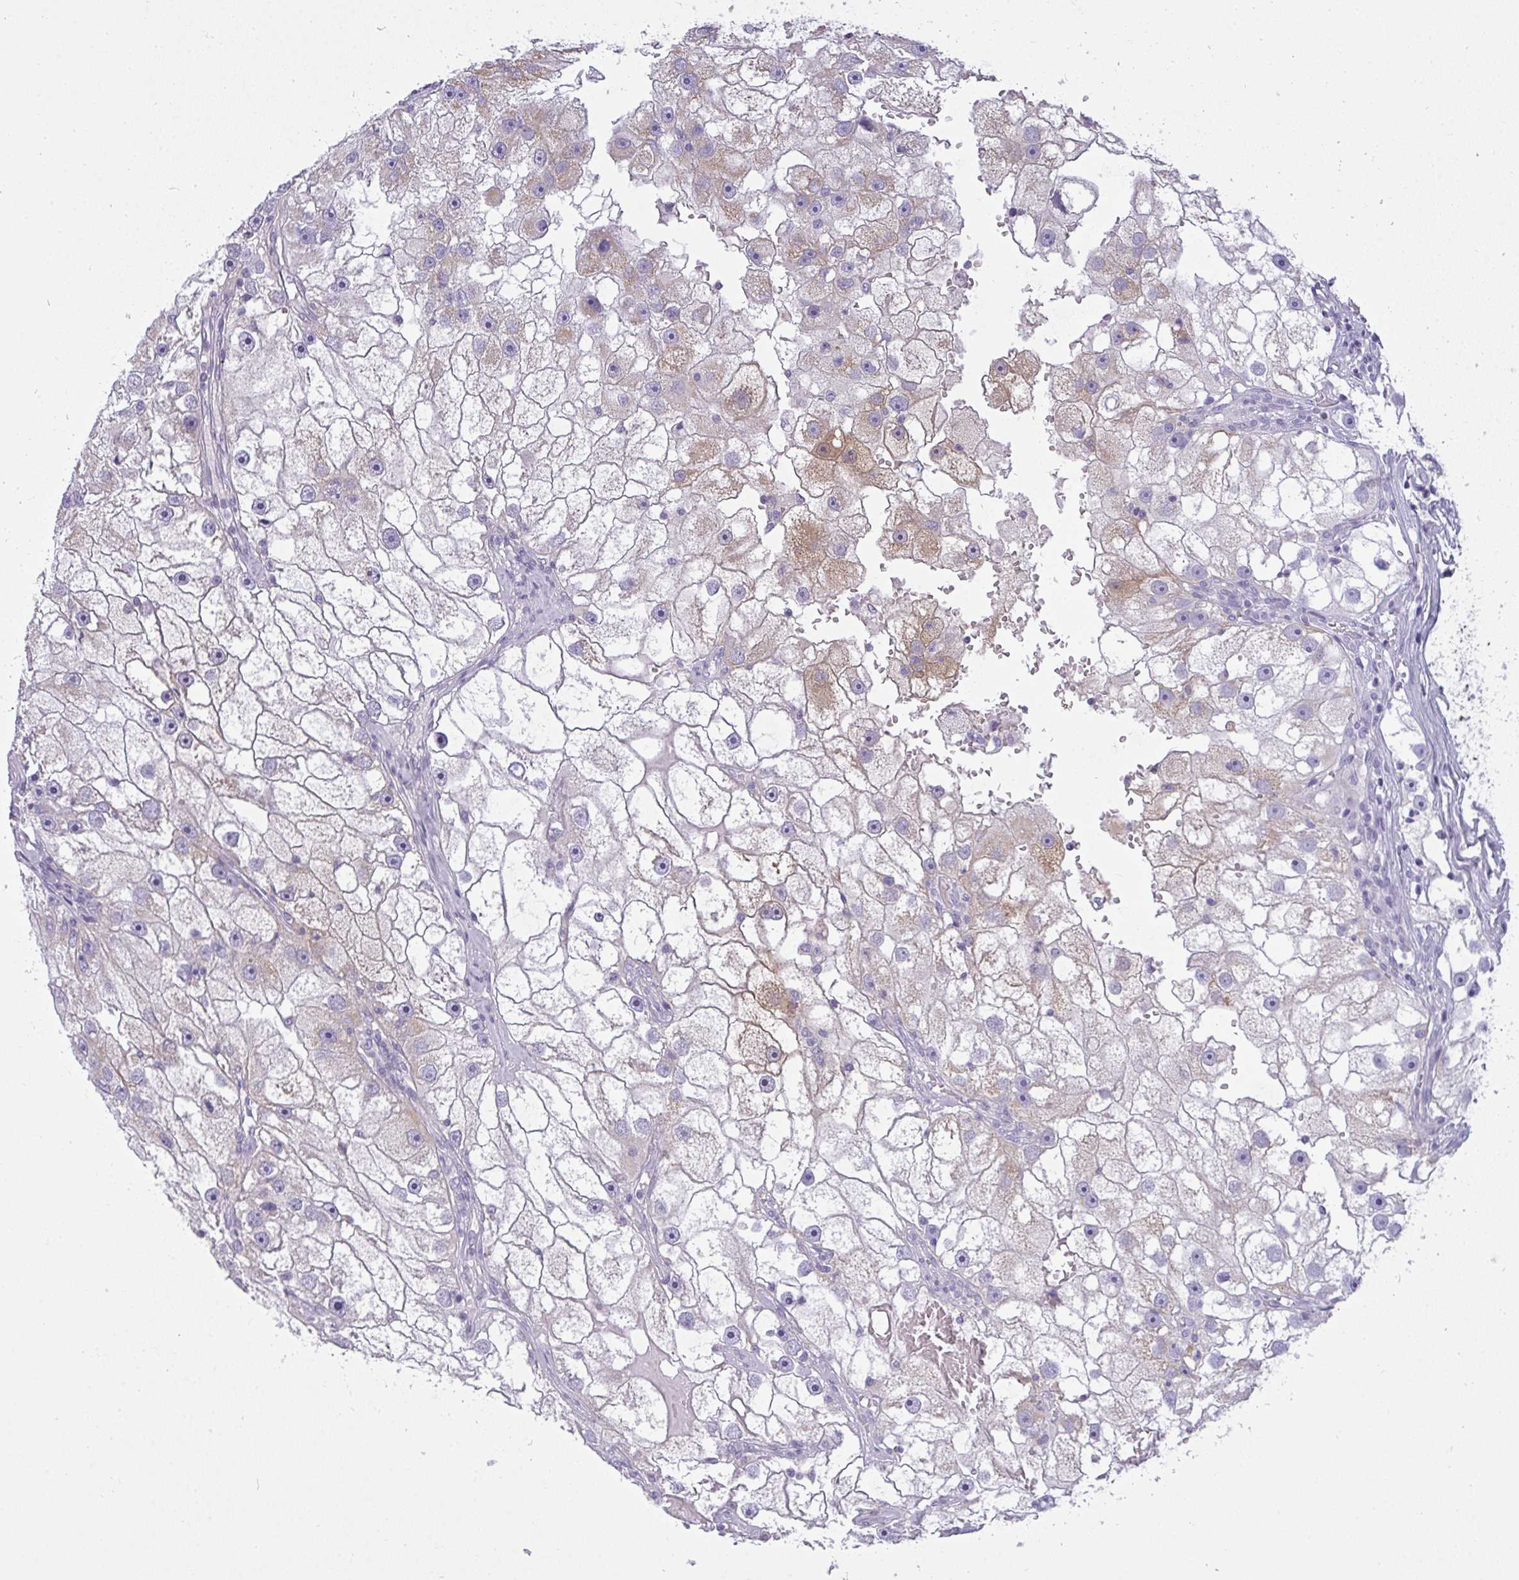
{"staining": {"intensity": "weak", "quantity": "<25%", "location": "cytoplasmic/membranous"}, "tissue": "renal cancer", "cell_type": "Tumor cells", "image_type": "cancer", "snomed": [{"axis": "morphology", "description": "Adenocarcinoma, NOS"}, {"axis": "topography", "description": "Kidney"}], "caption": "The micrograph exhibits no staining of tumor cells in renal cancer (adenocarcinoma).", "gene": "GSDMB", "patient": {"sex": "male", "age": 63}}